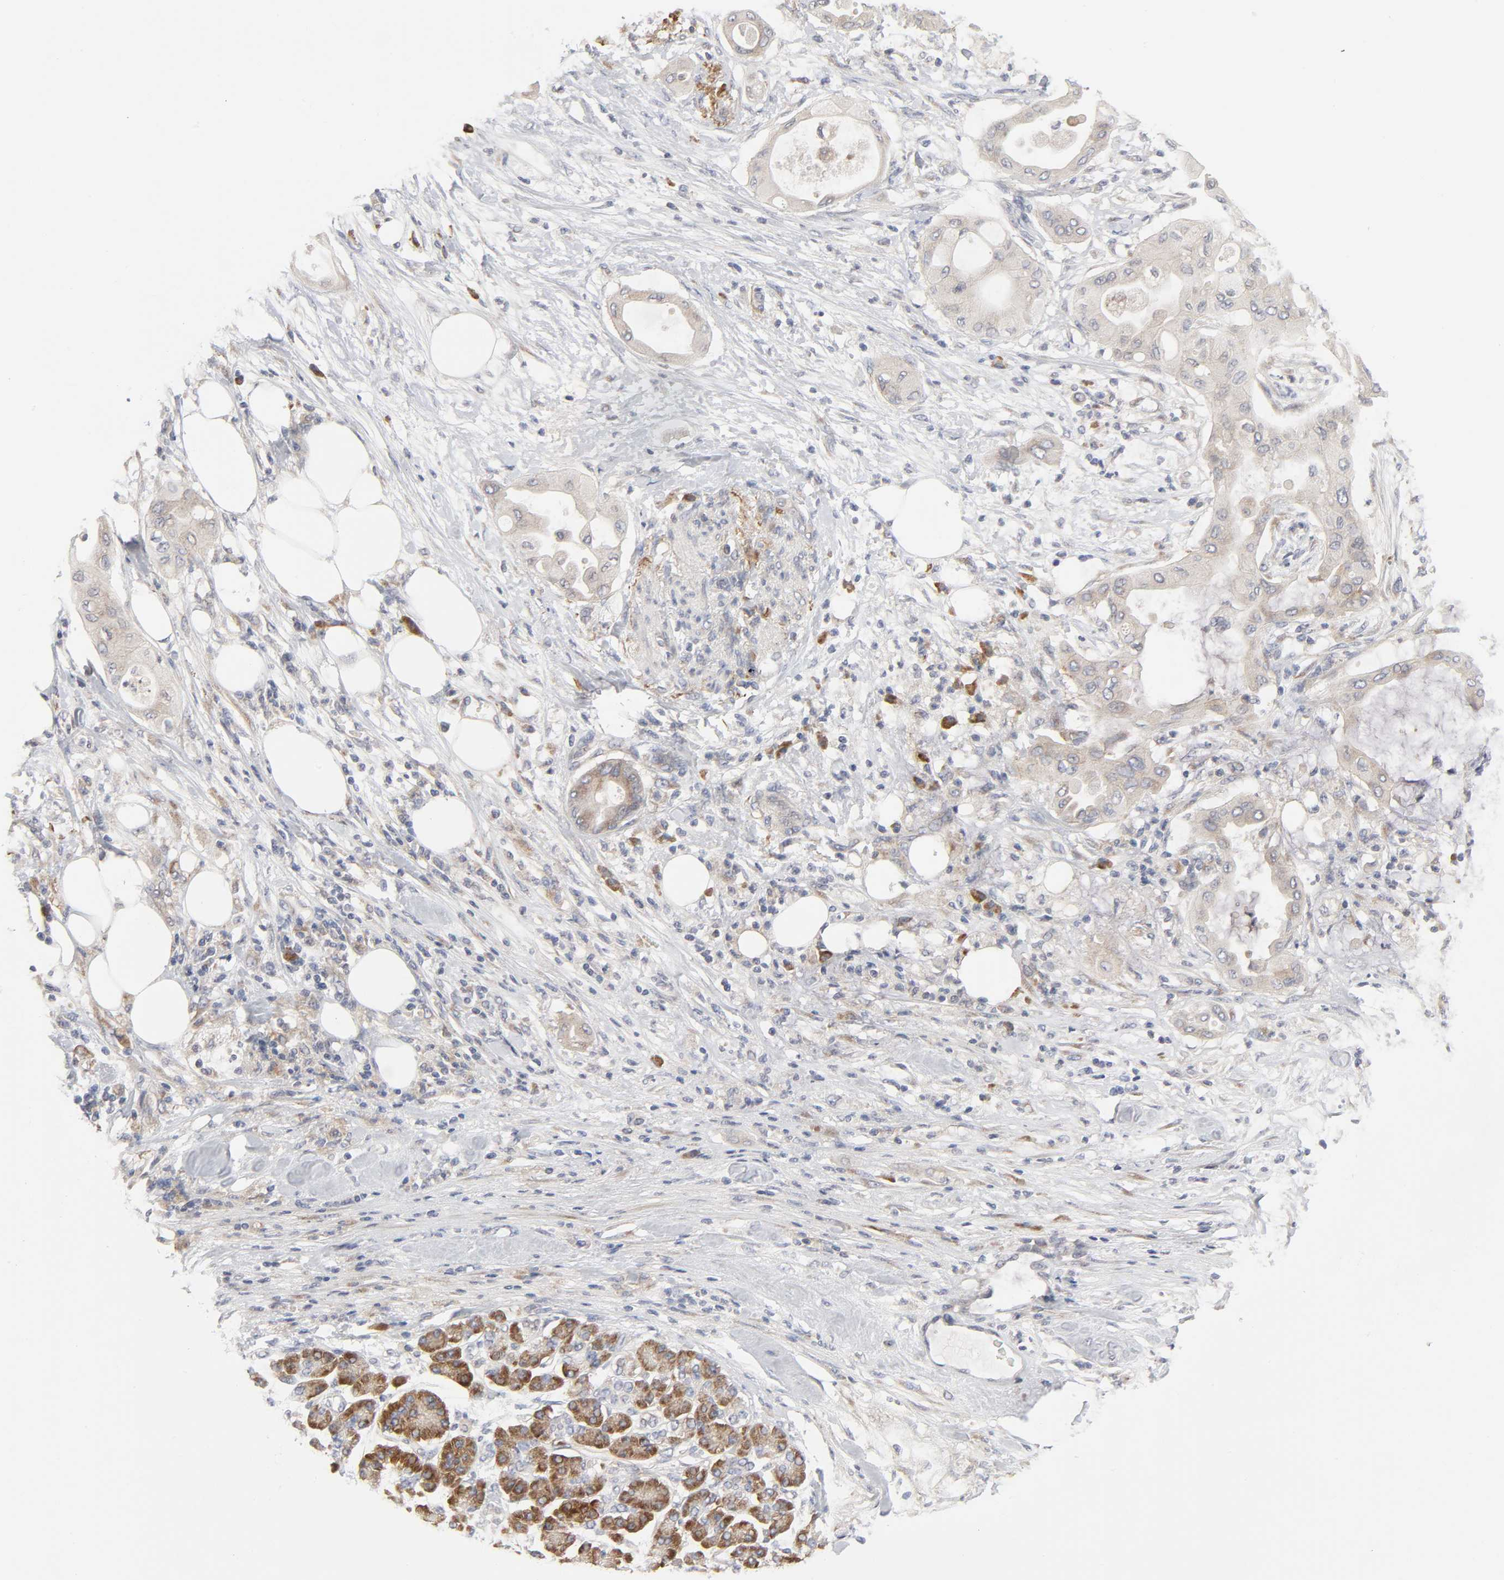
{"staining": {"intensity": "weak", "quantity": ">75%", "location": "cytoplasmic/membranous"}, "tissue": "pancreatic cancer", "cell_type": "Tumor cells", "image_type": "cancer", "snomed": [{"axis": "morphology", "description": "Adenocarcinoma, NOS"}, {"axis": "morphology", "description": "Adenocarcinoma, metastatic, NOS"}, {"axis": "topography", "description": "Lymph node"}, {"axis": "topography", "description": "Pancreas"}, {"axis": "topography", "description": "Duodenum"}], "caption": "The image displays a brown stain indicating the presence of a protein in the cytoplasmic/membranous of tumor cells in pancreatic cancer.", "gene": "IL4R", "patient": {"sex": "female", "age": 64}}